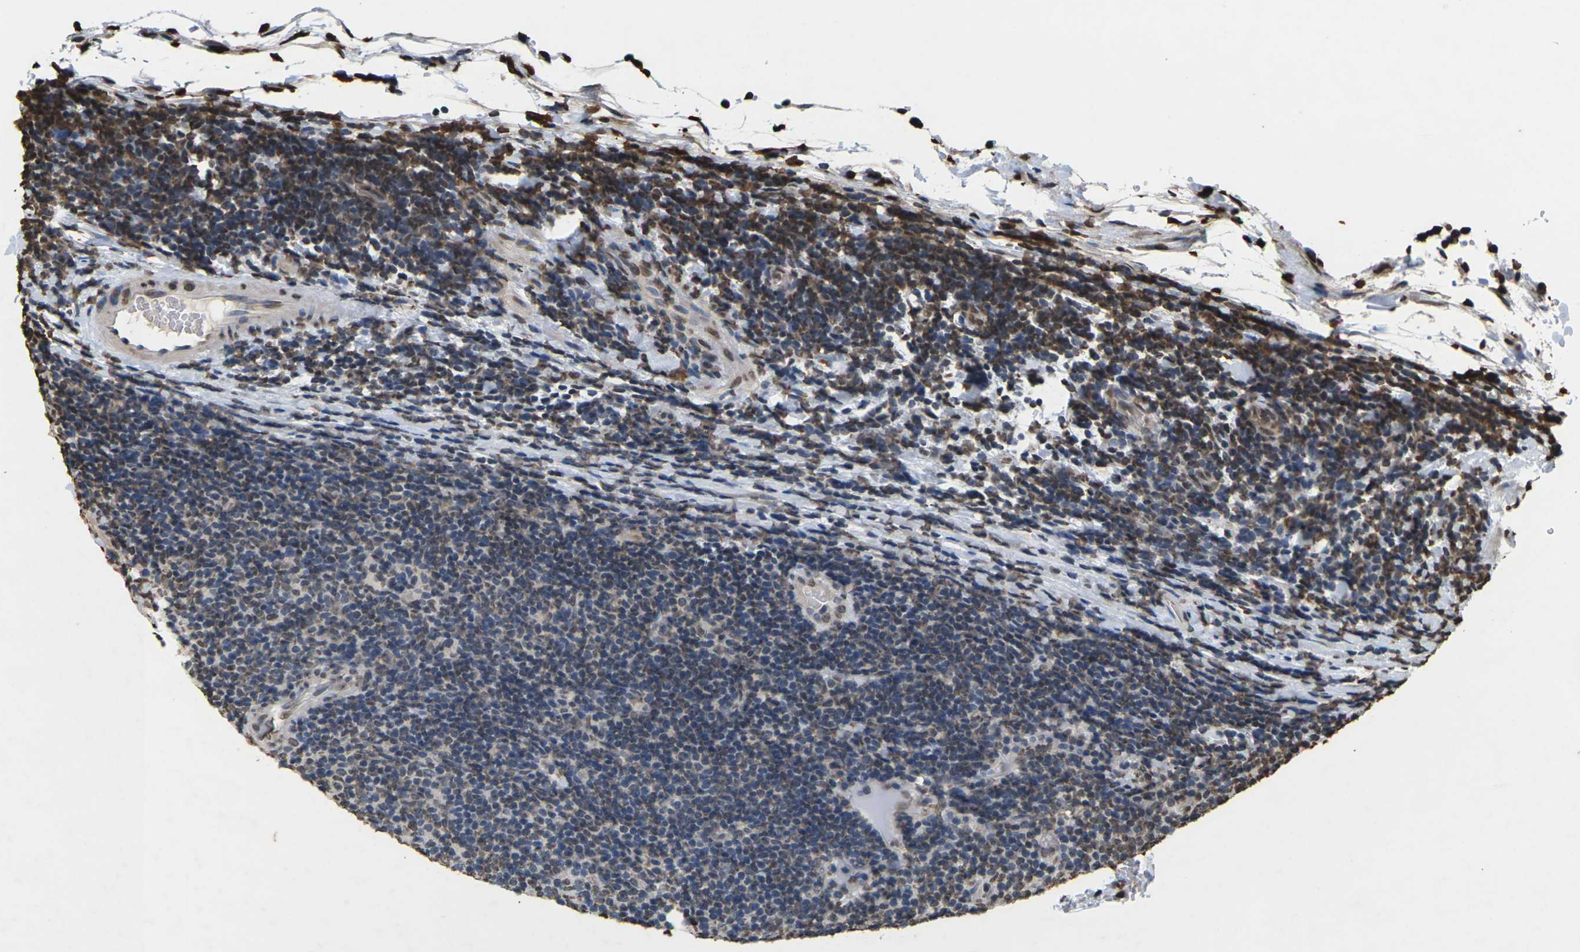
{"staining": {"intensity": "weak", "quantity": "25%-75%", "location": "nuclear"}, "tissue": "lymphoma", "cell_type": "Tumor cells", "image_type": "cancer", "snomed": [{"axis": "morphology", "description": "Malignant lymphoma, non-Hodgkin's type, Low grade"}, {"axis": "topography", "description": "Lymph node"}], "caption": "This photomicrograph reveals lymphoma stained with immunohistochemistry (IHC) to label a protein in brown. The nuclear of tumor cells show weak positivity for the protein. Nuclei are counter-stained blue.", "gene": "EMSY", "patient": {"sex": "male", "age": 83}}